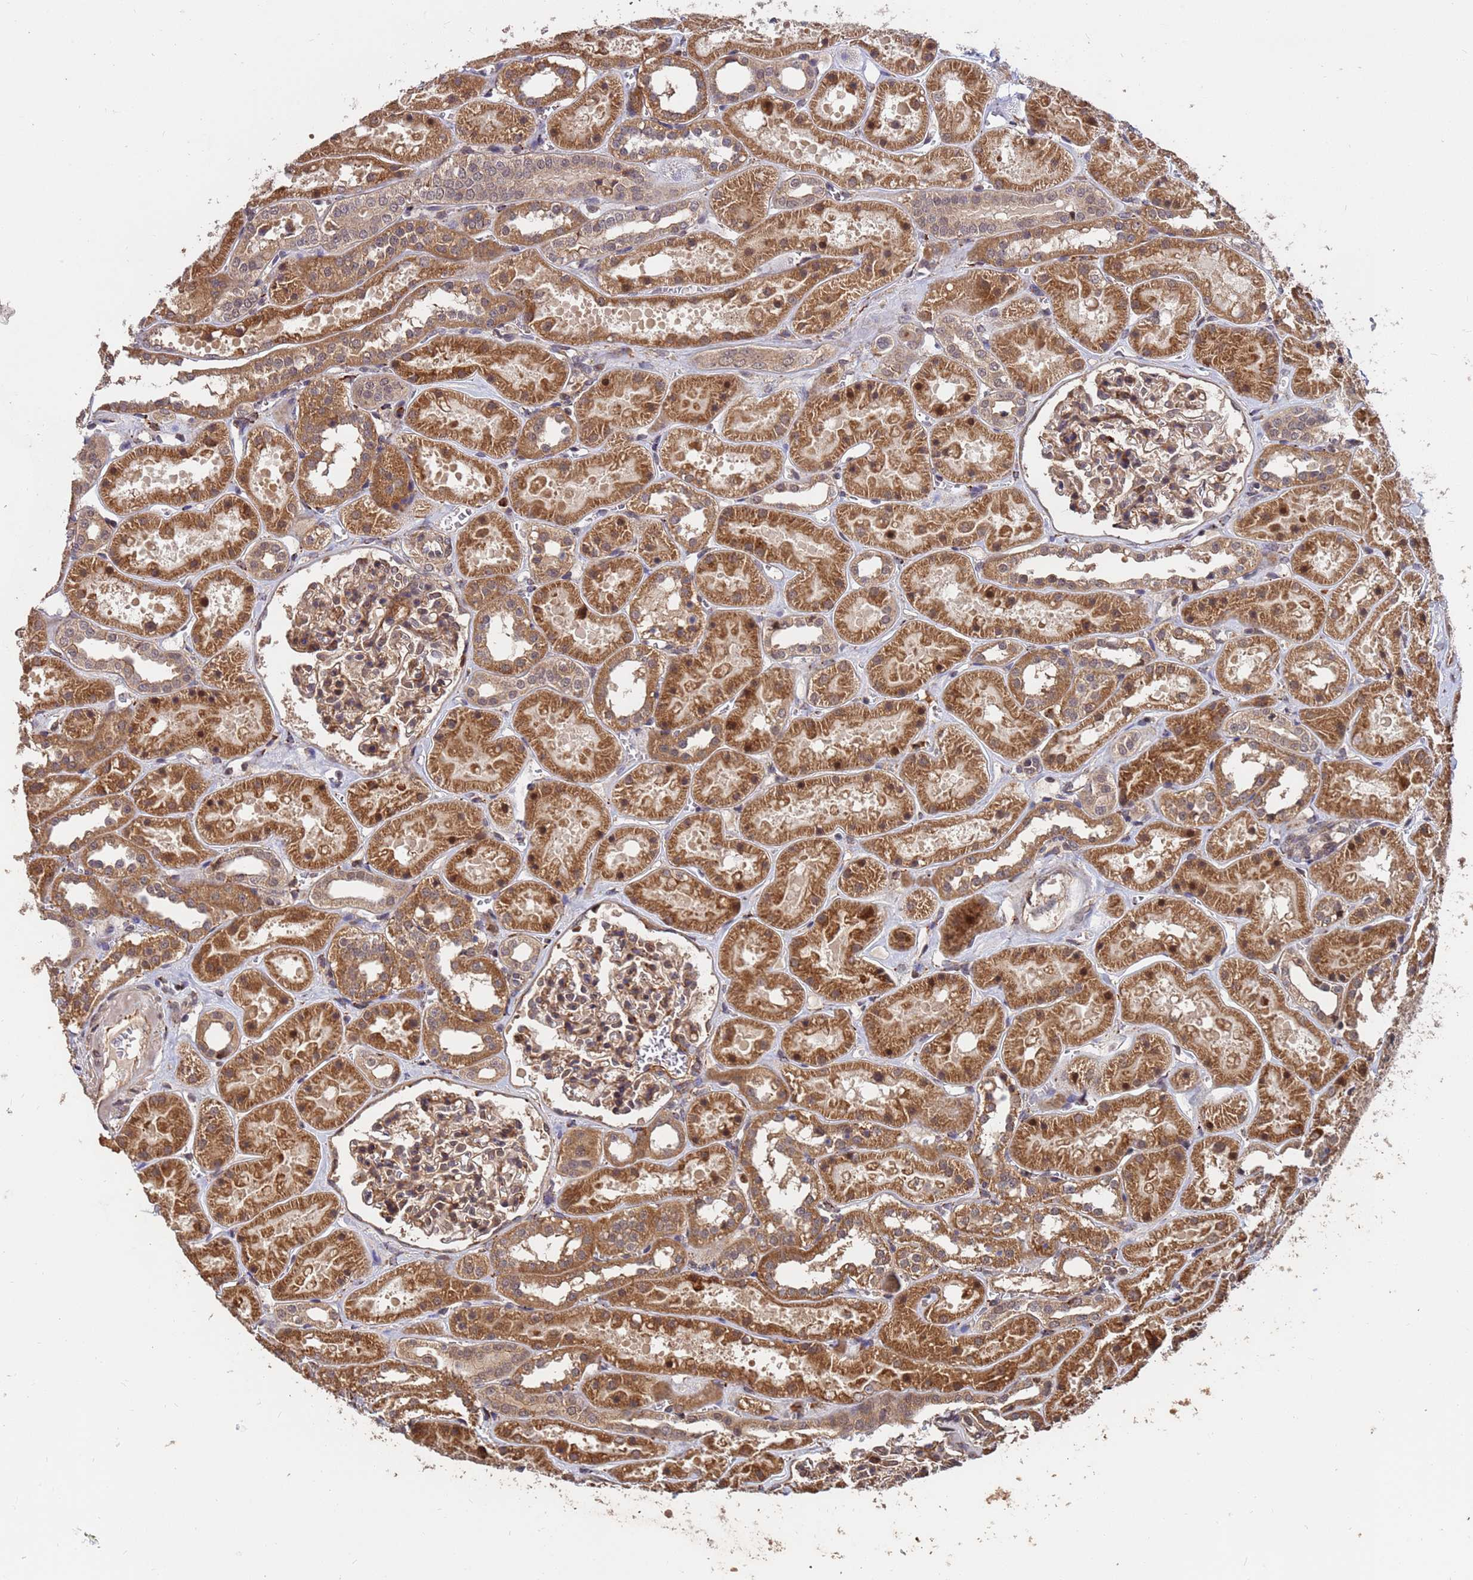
{"staining": {"intensity": "moderate", "quantity": ">75%", "location": "cytoplasmic/membranous,nuclear"}, "tissue": "kidney", "cell_type": "Cells in glomeruli", "image_type": "normal", "snomed": [{"axis": "morphology", "description": "Normal tissue, NOS"}, {"axis": "topography", "description": "Kidney"}], "caption": "Brown immunohistochemical staining in benign kidney demonstrates moderate cytoplasmic/membranous,nuclear staining in about >75% of cells in glomeruli.", "gene": "ZNF619", "patient": {"sex": "female", "age": 41}}